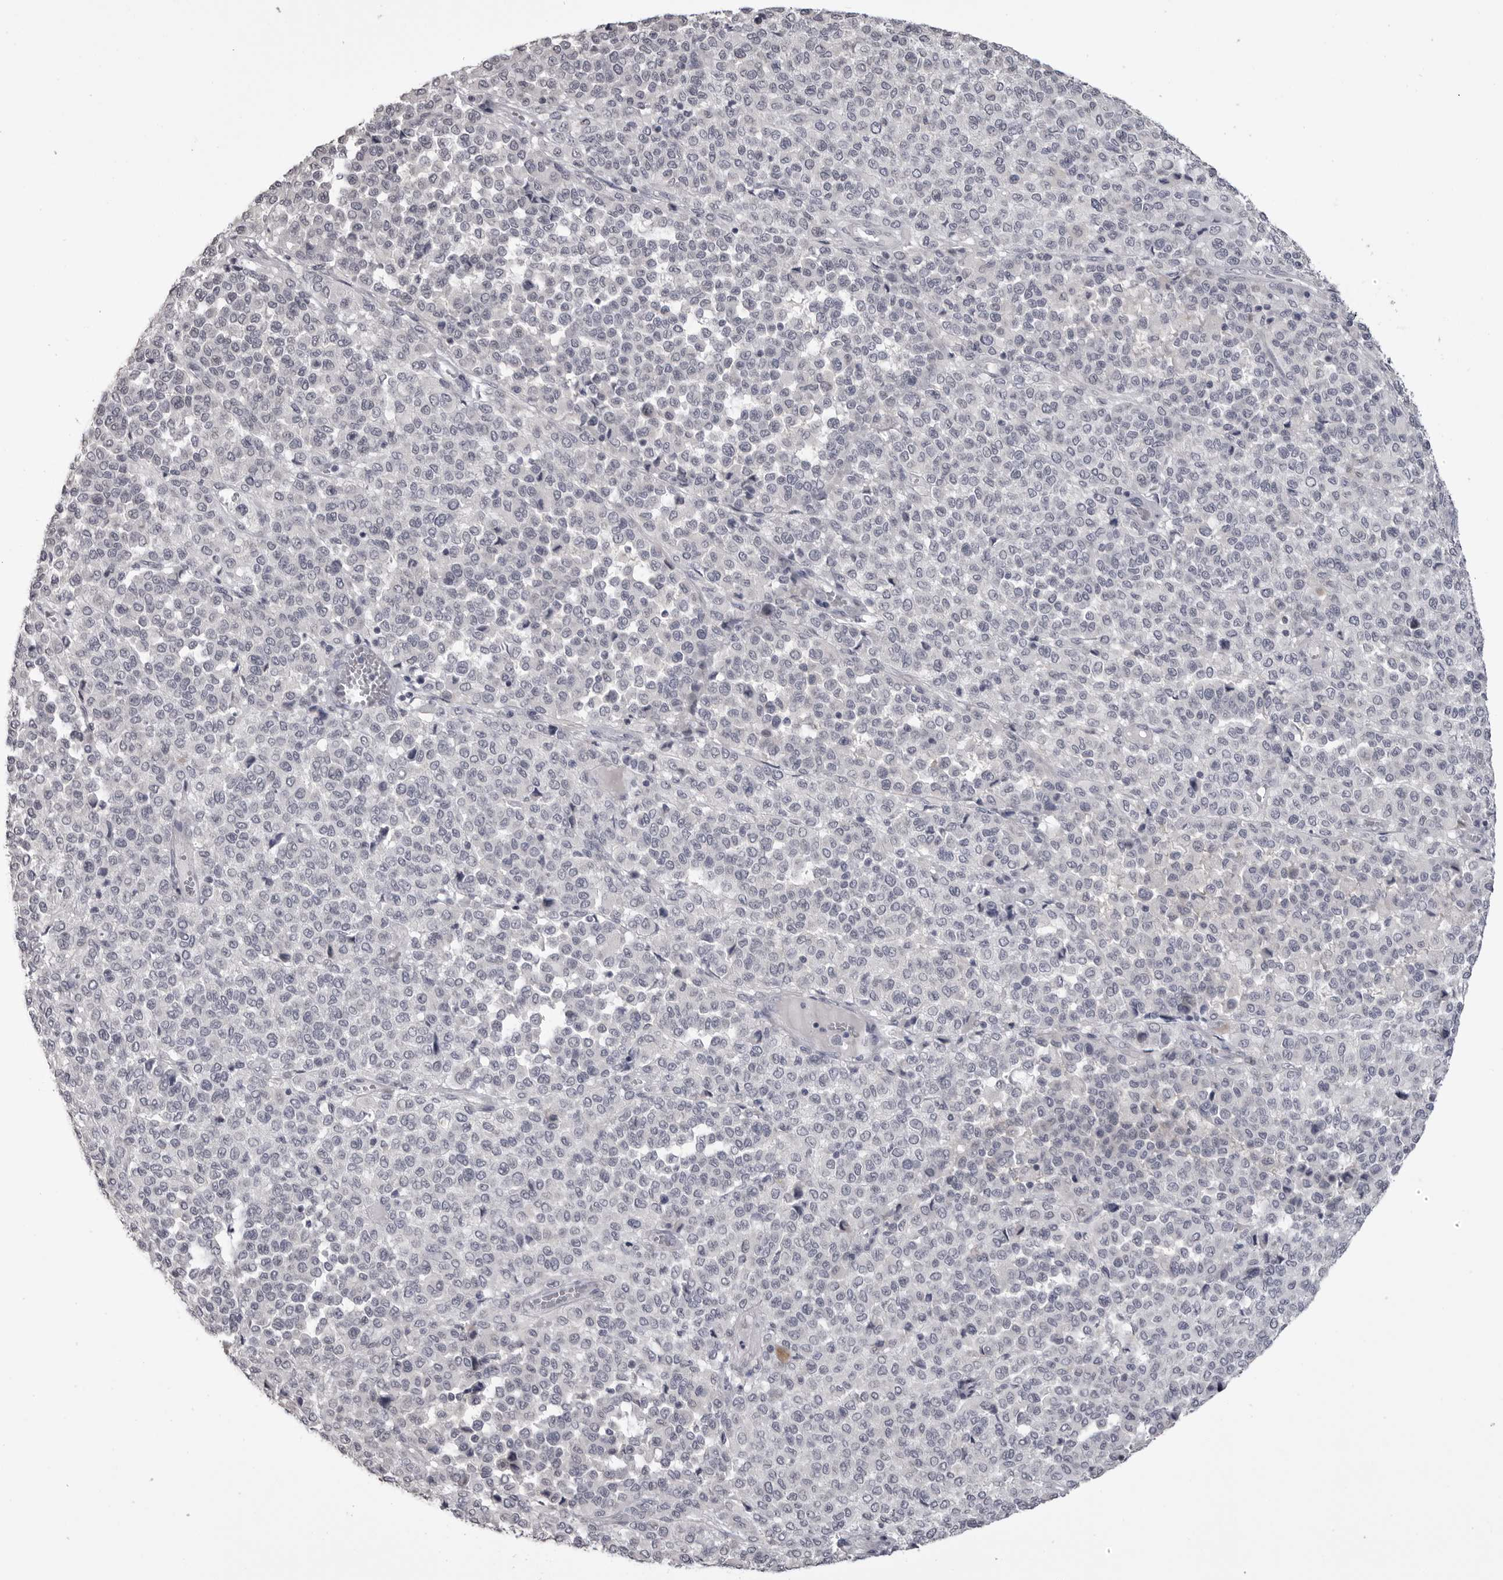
{"staining": {"intensity": "negative", "quantity": "none", "location": "none"}, "tissue": "melanoma", "cell_type": "Tumor cells", "image_type": "cancer", "snomed": [{"axis": "morphology", "description": "Malignant melanoma, Metastatic site"}, {"axis": "topography", "description": "Pancreas"}], "caption": "Melanoma was stained to show a protein in brown. There is no significant expression in tumor cells.", "gene": "GPN2", "patient": {"sex": "female", "age": 30}}